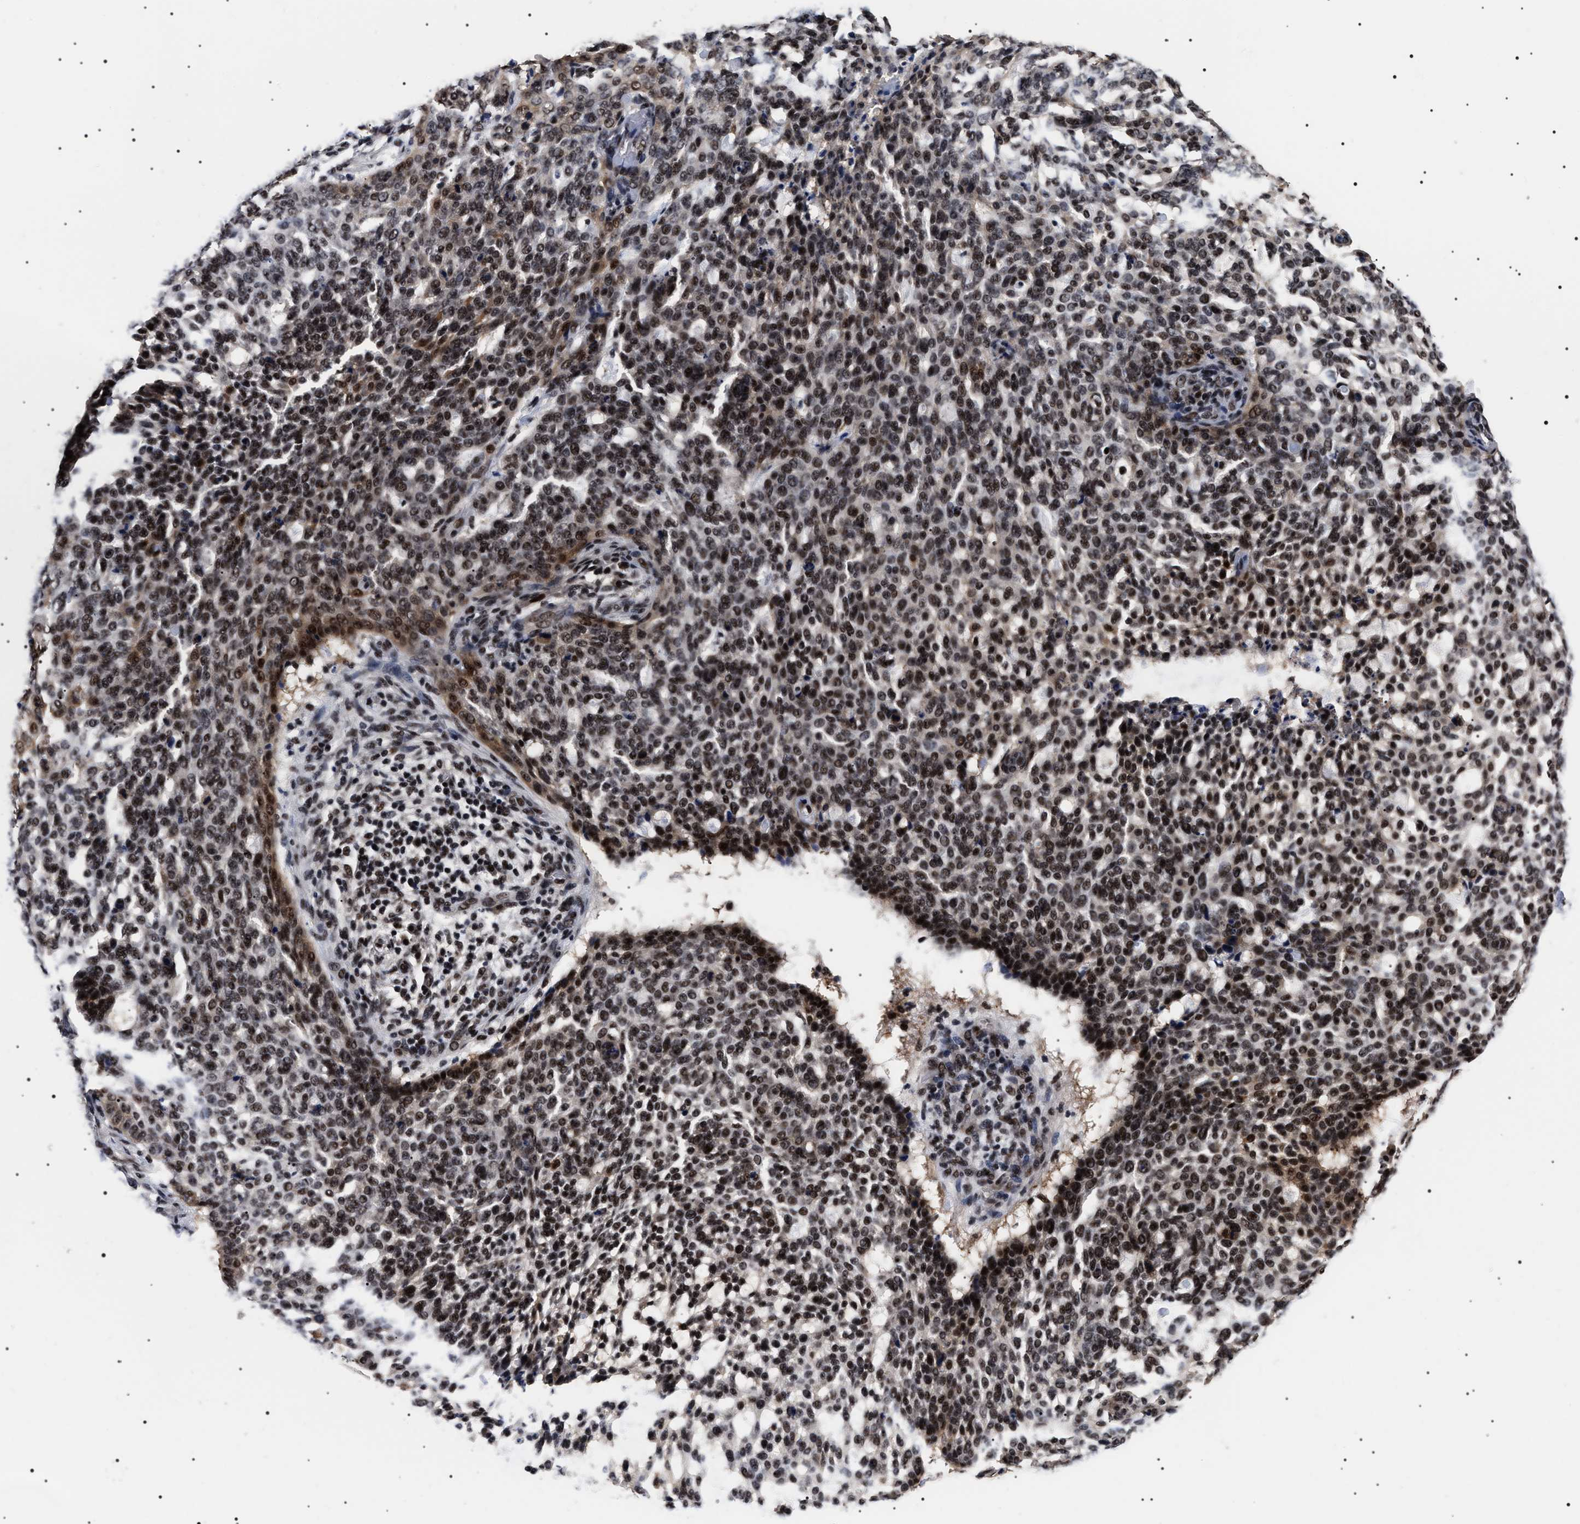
{"staining": {"intensity": "moderate", "quantity": ">75%", "location": "nuclear"}, "tissue": "skin cancer", "cell_type": "Tumor cells", "image_type": "cancer", "snomed": [{"axis": "morphology", "description": "Basal cell carcinoma"}, {"axis": "topography", "description": "Skin"}], "caption": "A high-resolution photomicrograph shows IHC staining of skin cancer (basal cell carcinoma), which displays moderate nuclear expression in approximately >75% of tumor cells.", "gene": "CAAP1", "patient": {"sex": "female", "age": 64}}